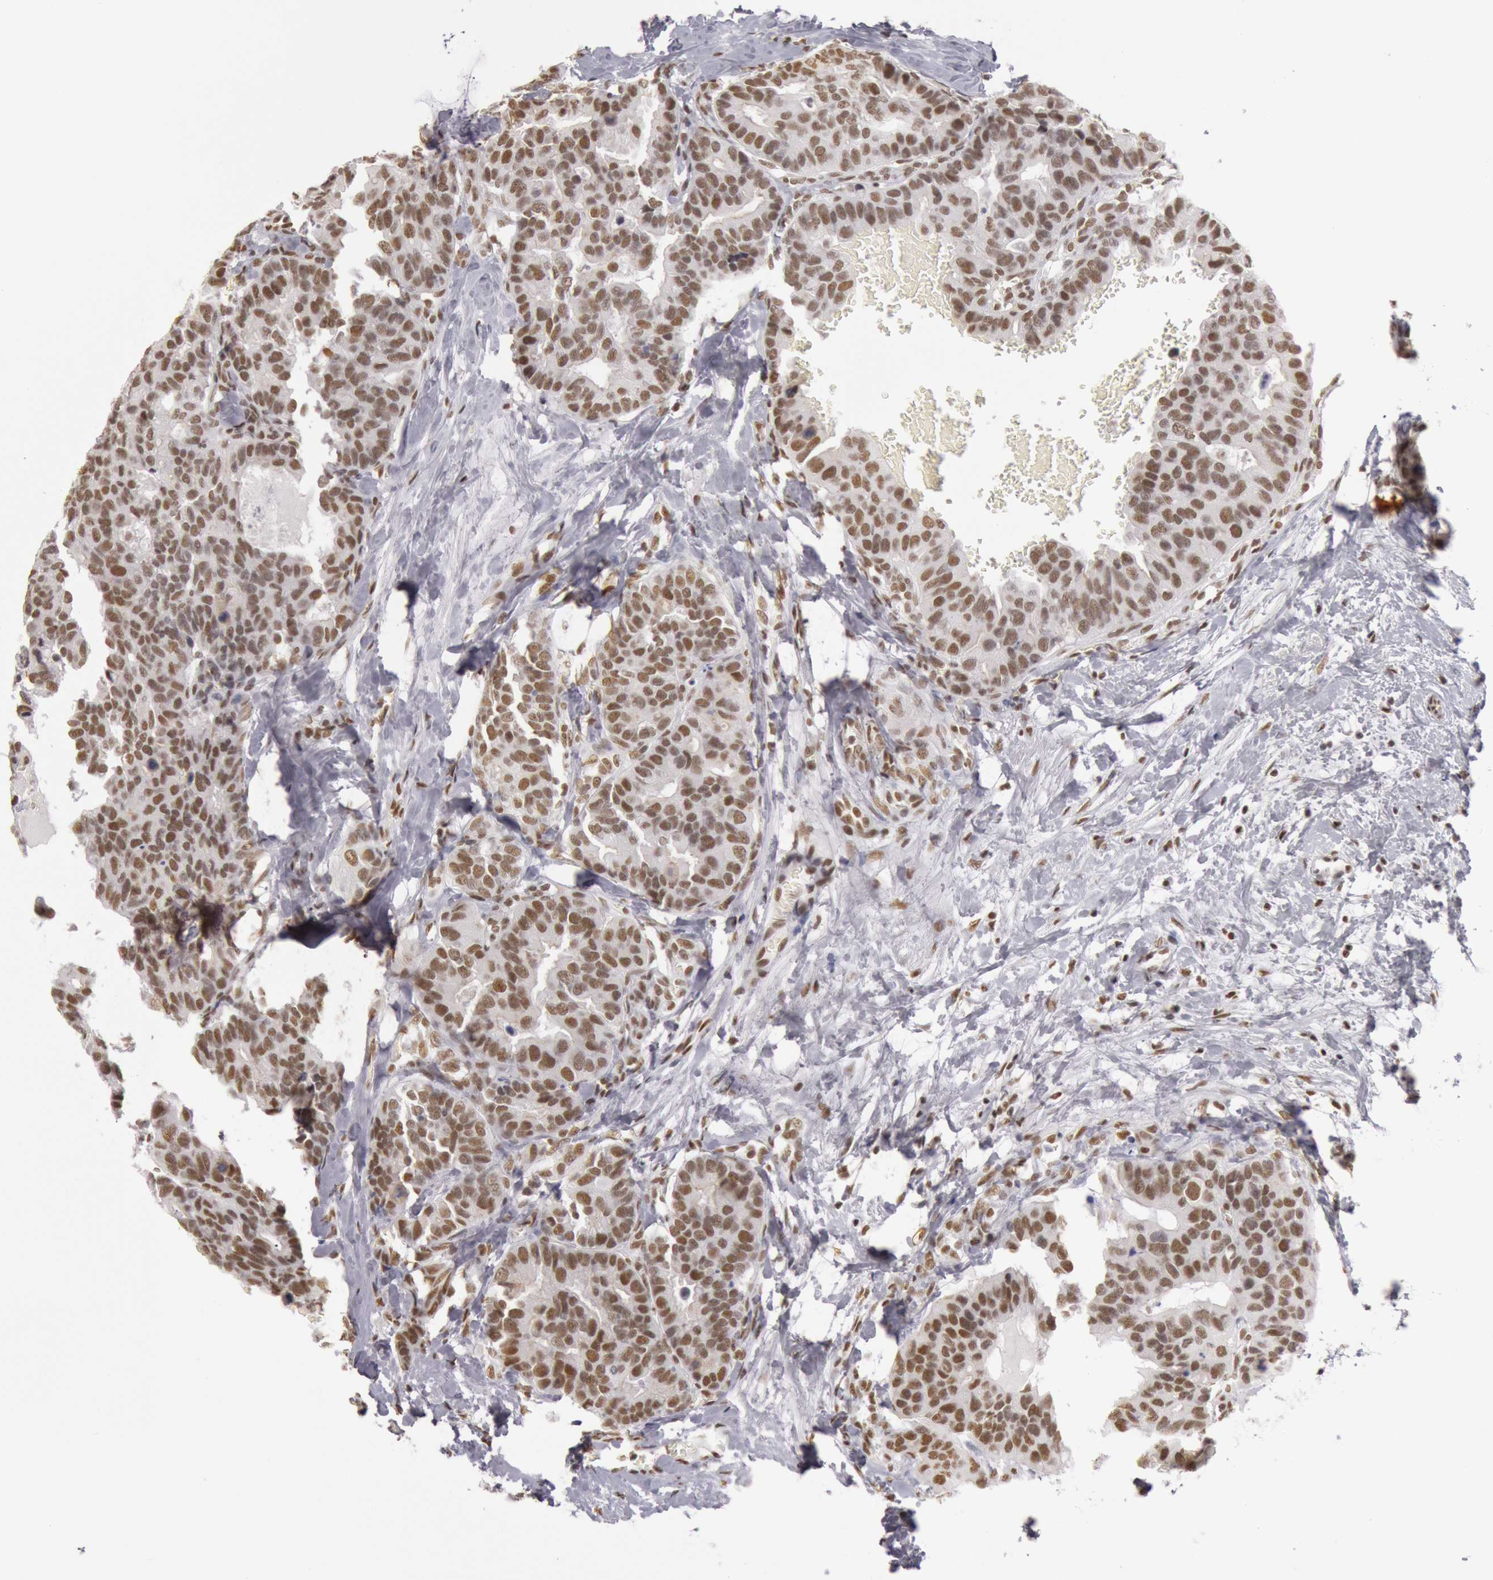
{"staining": {"intensity": "strong", "quantity": ">75%", "location": "nuclear"}, "tissue": "breast cancer", "cell_type": "Tumor cells", "image_type": "cancer", "snomed": [{"axis": "morphology", "description": "Duct carcinoma"}, {"axis": "topography", "description": "Breast"}], "caption": "An image of breast cancer stained for a protein demonstrates strong nuclear brown staining in tumor cells. (brown staining indicates protein expression, while blue staining denotes nuclei).", "gene": "ESS2", "patient": {"sex": "female", "age": 69}}